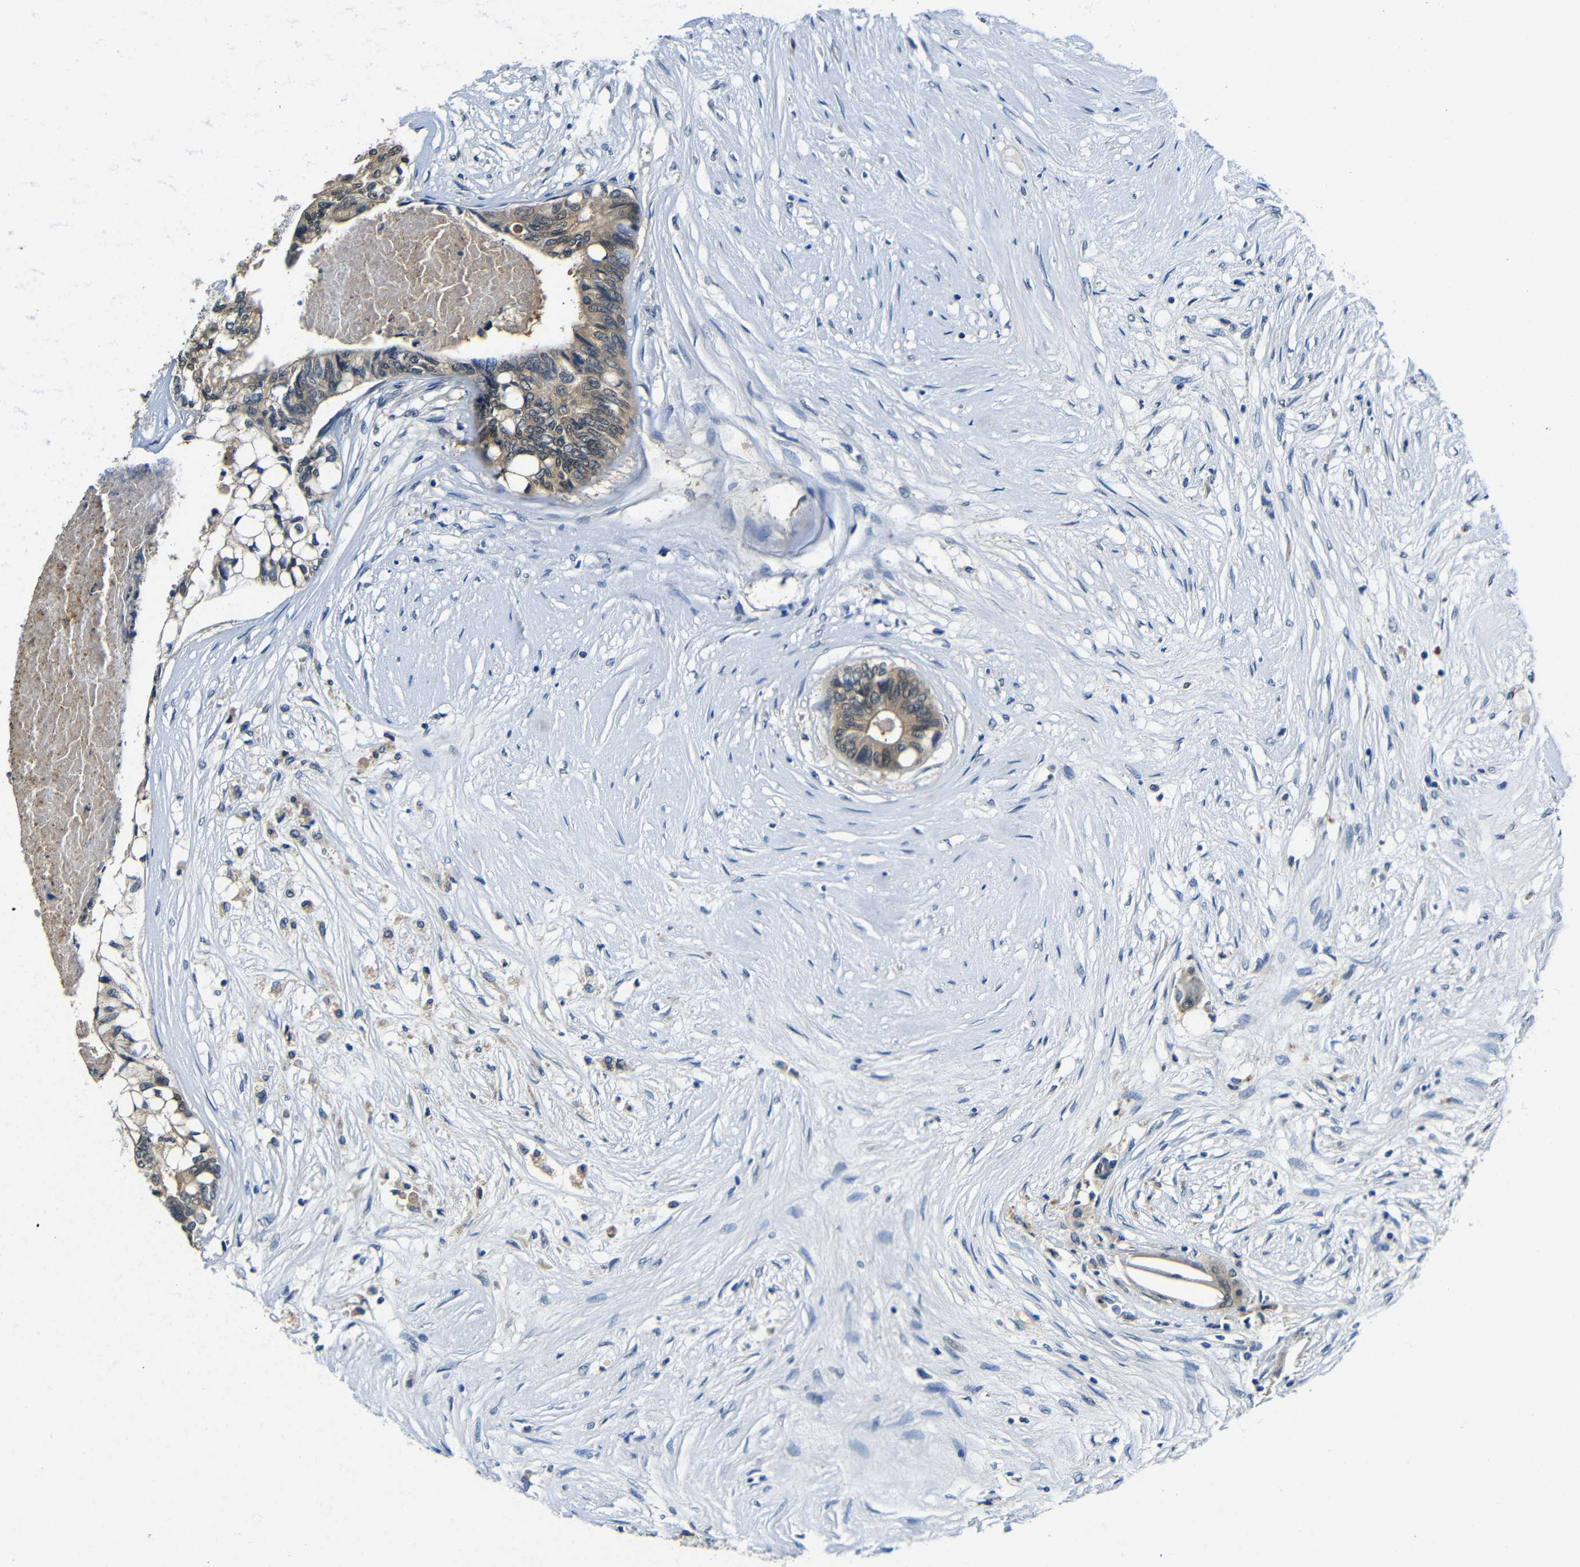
{"staining": {"intensity": "moderate", "quantity": ">75%", "location": "cytoplasmic/membranous"}, "tissue": "colorectal cancer", "cell_type": "Tumor cells", "image_type": "cancer", "snomed": [{"axis": "morphology", "description": "Adenocarcinoma, NOS"}, {"axis": "topography", "description": "Rectum"}], "caption": "The immunohistochemical stain highlights moderate cytoplasmic/membranous staining in tumor cells of colorectal cancer tissue. Using DAB (3,3'-diaminobenzidine) (brown) and hematoxylin (blue) stains, captured at high magnification using brightfield microscopy.", "gene": "ADAP1", "patient": {"sex": "male", "age": 63}}